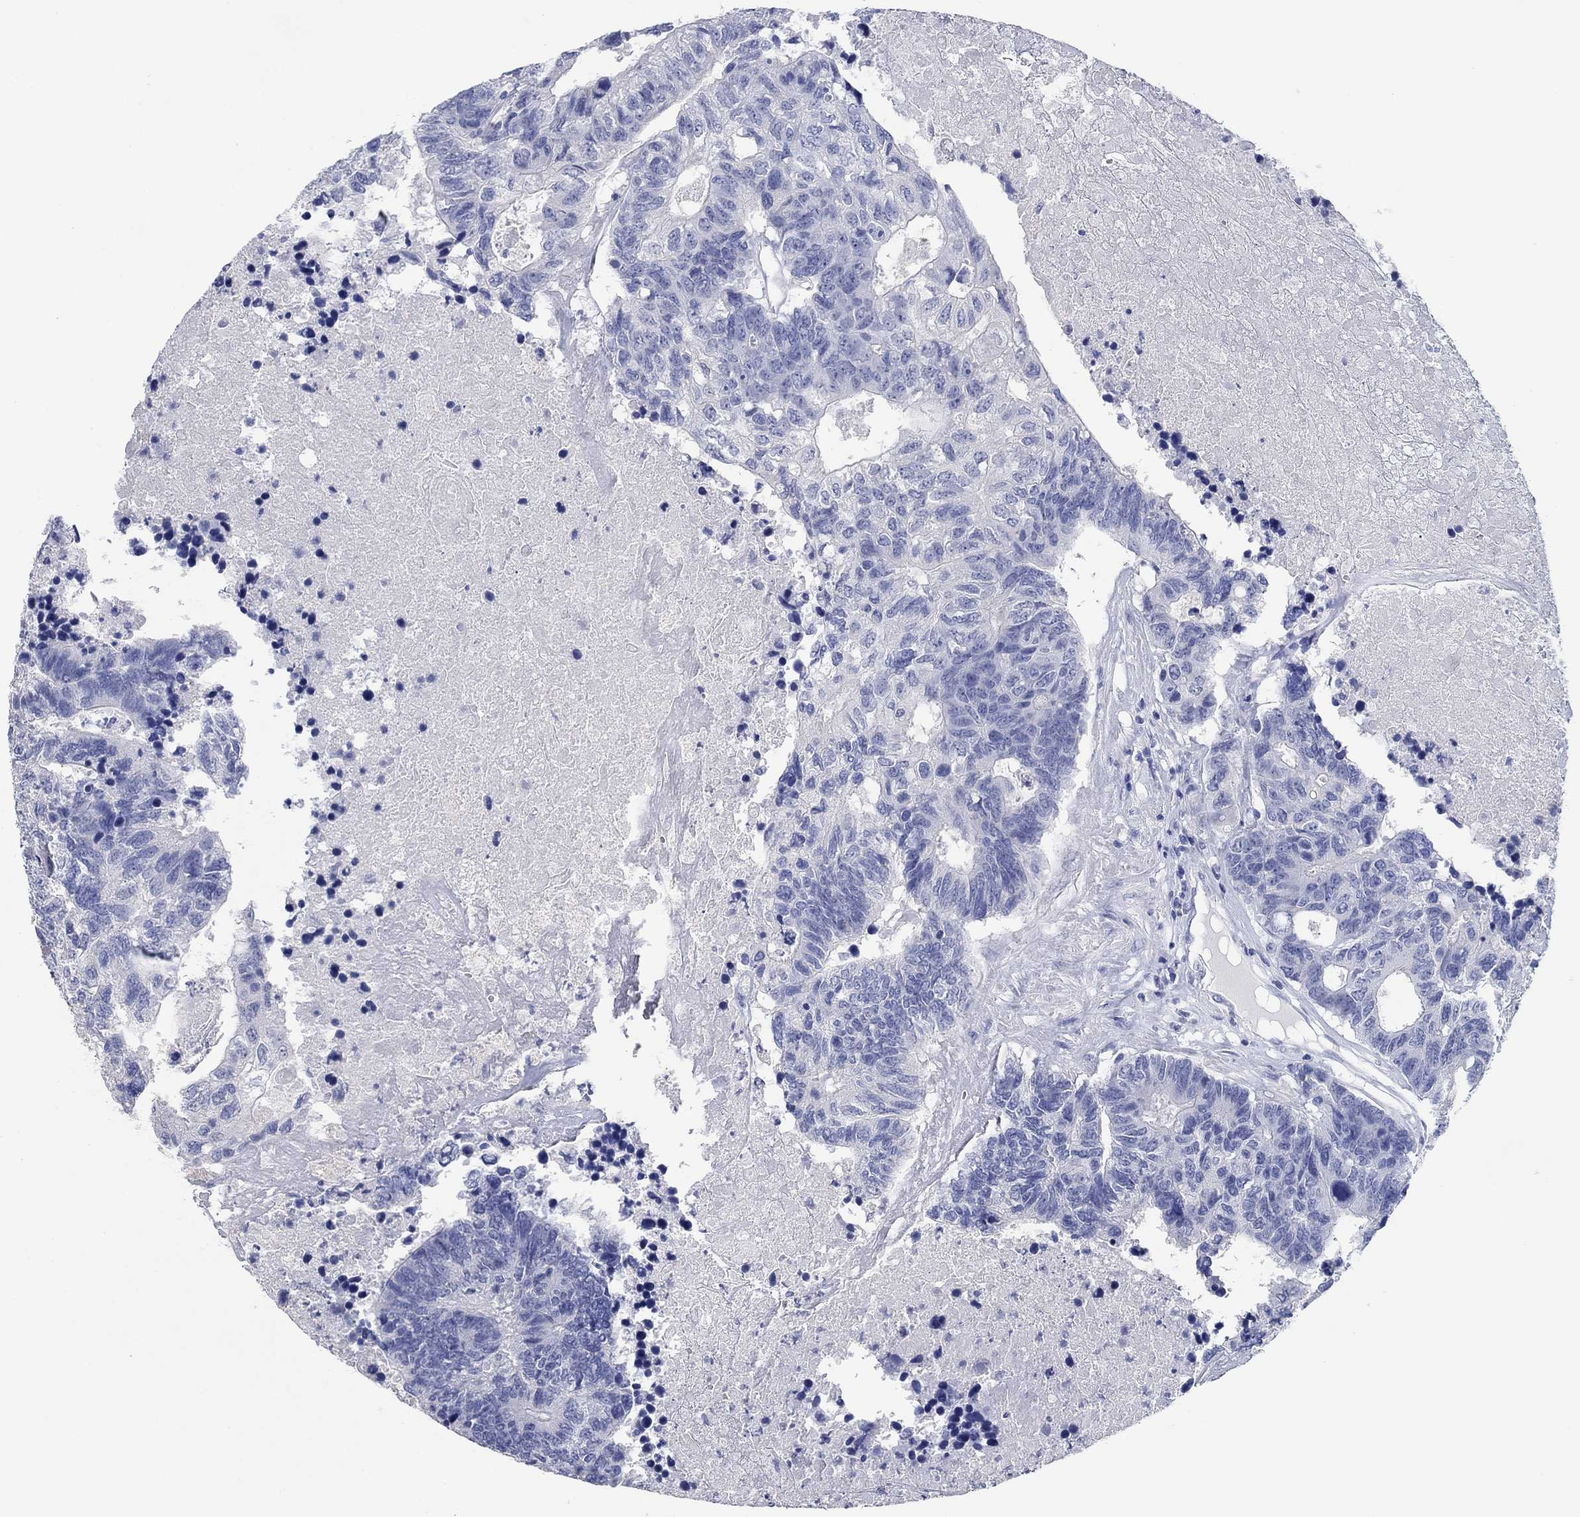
{"staining": {"intensity": "negative", "quantity": "none", "location": "none"}, "tissue": "colorectal cancer", "cell_type": "Tumor cells", "image_type": "cancer", "snomed": [{"axis": "morphology", "description": "Adenocarcinoma, NOS"}, {"axis": "topography", "description": "Colon"}], "caption": "Tumor cells show no significant protein expression in colorectal cancer. (DAB (3,3'-diaminobenzidine) immunohistochemistry with hematoxylin counter stain).", "gene": "POU5F1", "patient": {"sex": "female", "age": 48}}